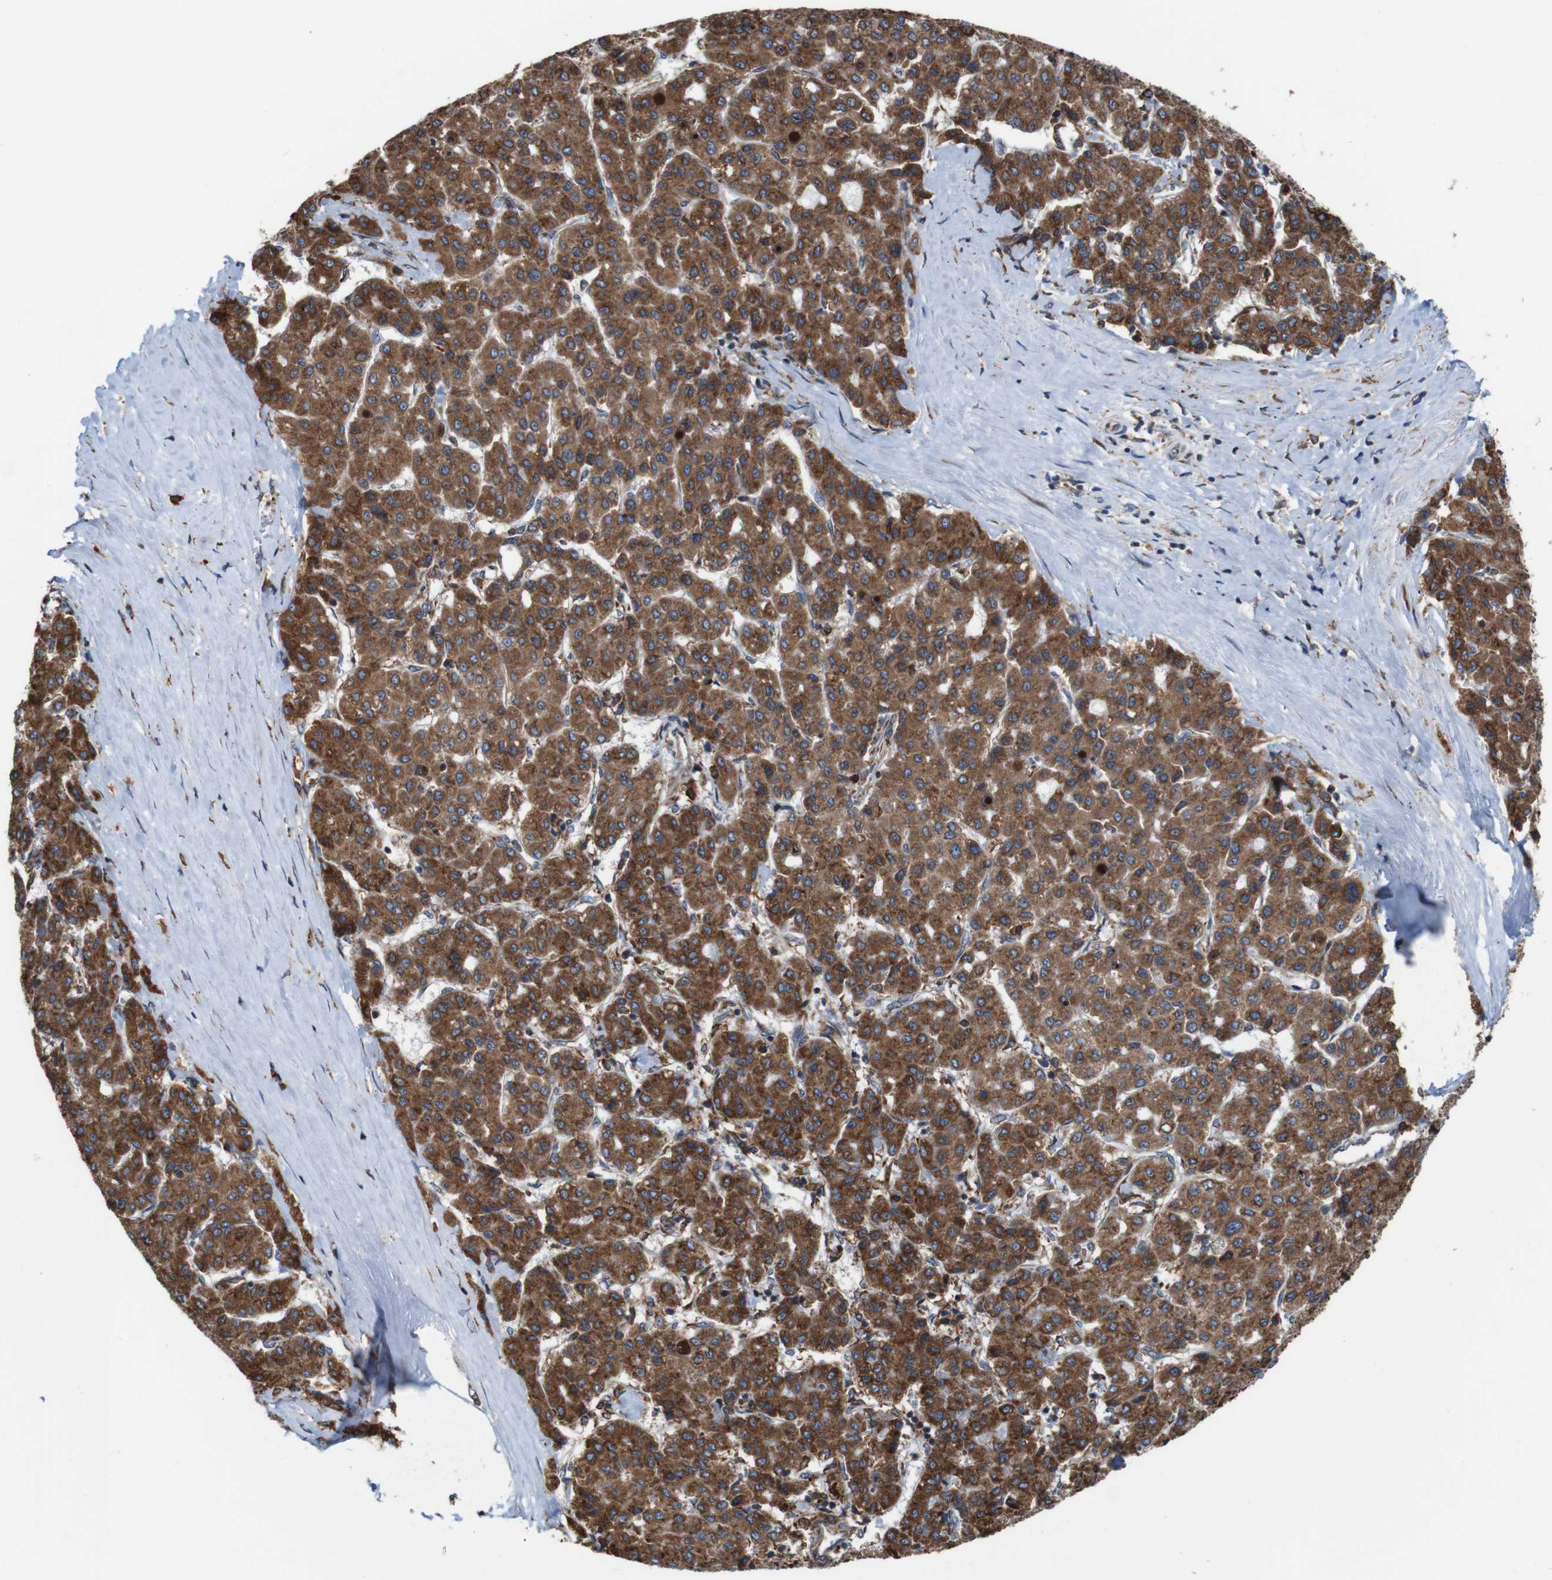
{"staining": {"intensity": "moderate", "quantity": ">75%", "location": "cytoplasmic/membranous"}, "tissue": "liver cancer", "cell_type": "Tumor cells", "image_type": "cancer", "snomed": [{"axis": "morphology", "description": "Carcinoma, Hepatocellular, NOS"}, {"axis": "topography", "description": "Liver"}], "caption": "A brown stain highlights moderate cytoplasmic/membranous positivity of a protein in human hepatocellular carcinoma (liver) tumor cells. The protein is shown in brown color, while the nuclei are stained blue.", "gene": "UGGT1", "patient": {"sex": "male", "age": 65}}